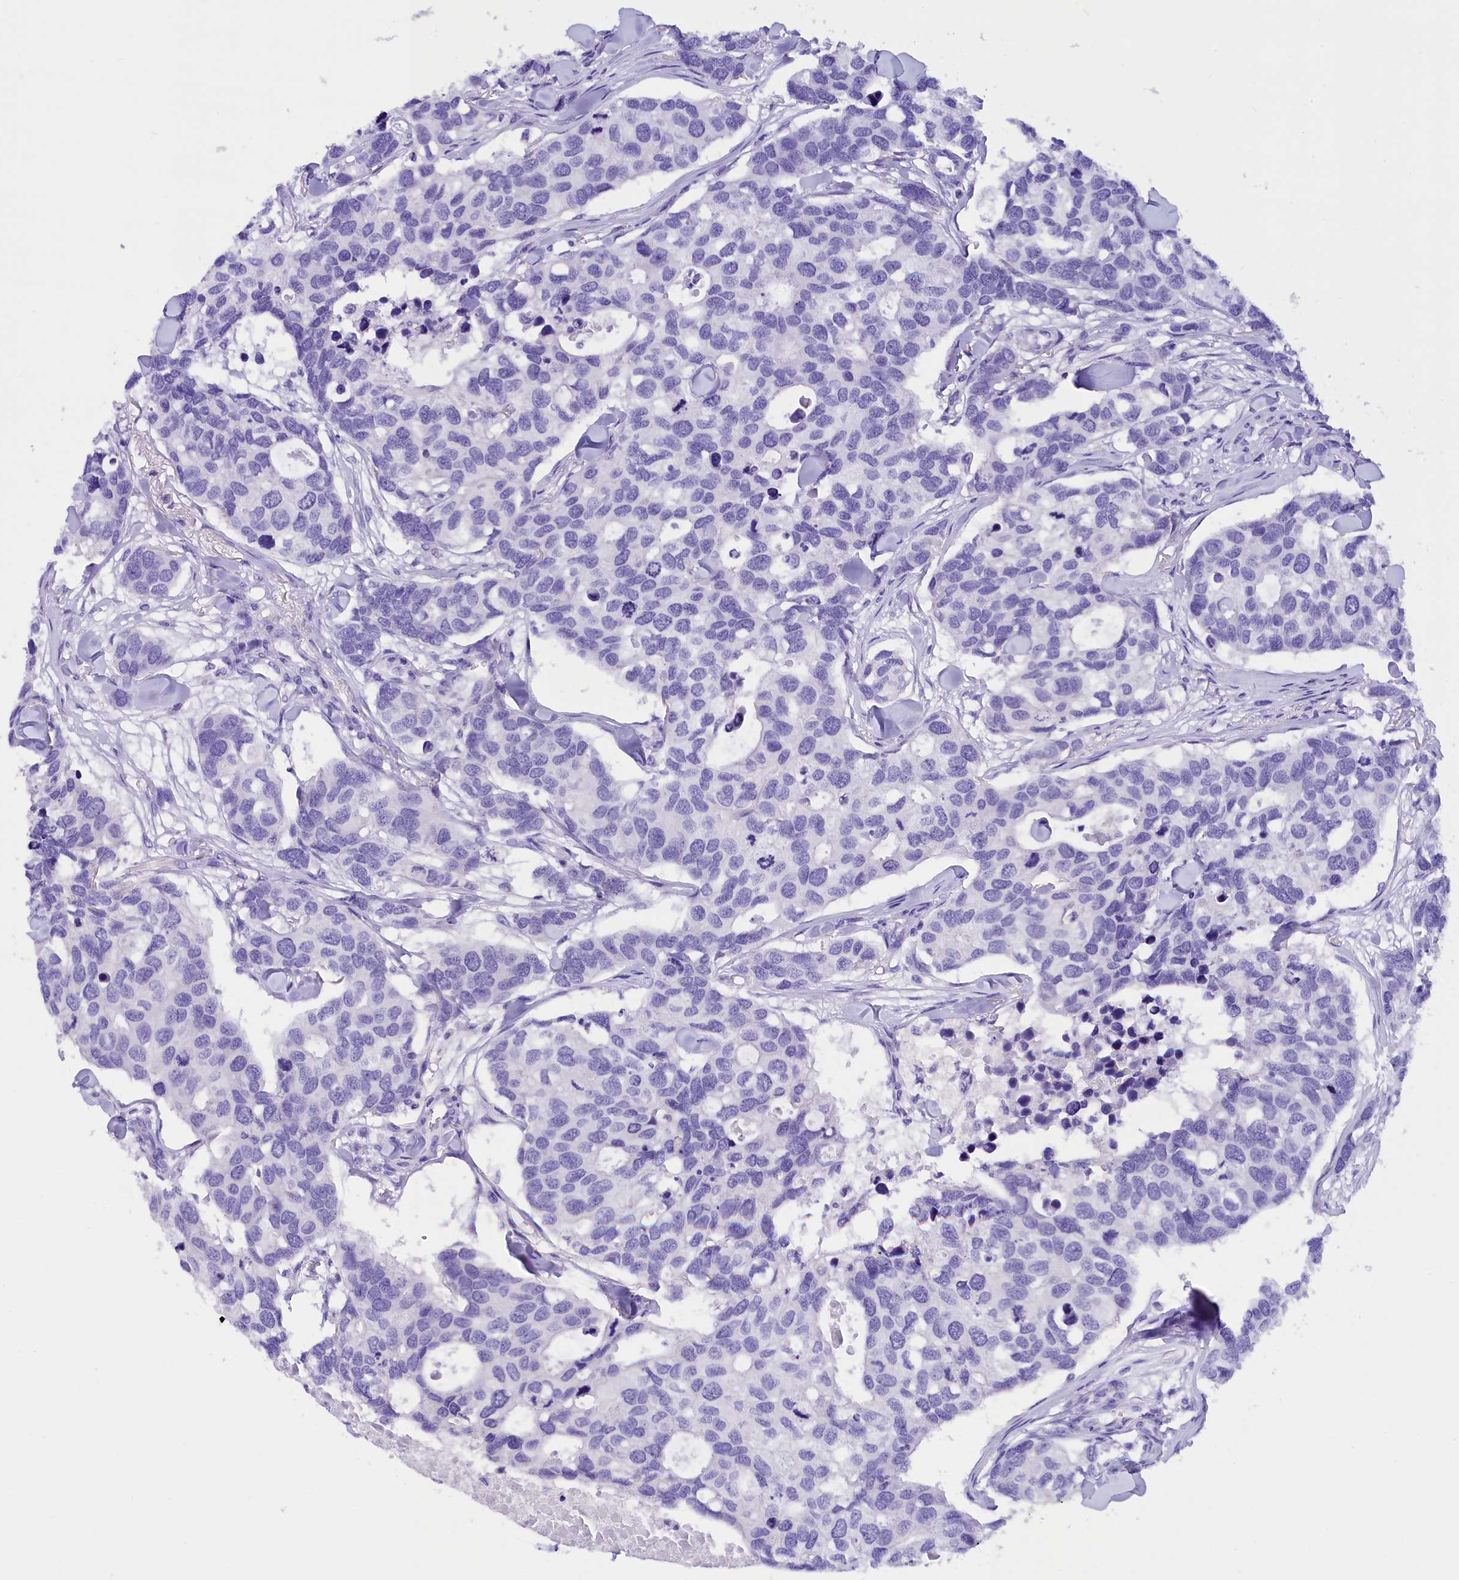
{"staining": {"intensity": "negative", "quantity": "none", "location": "none"}, "tissue": "breast cancer", "cell_type": "Tumor cells", "image_type": "cancer", "snomed": [{"axis": "morphology", "description": "Duct carcinoma"}, {"axis": "topography", "description": "Breast"}], "caption": "Immunohistochemistry micrograph of breast cancer stained for a protein (brown), which exhibits no staining in tumor cells.", "gene": "ABAT", "patient": {"sex": "female", "age": 83}}